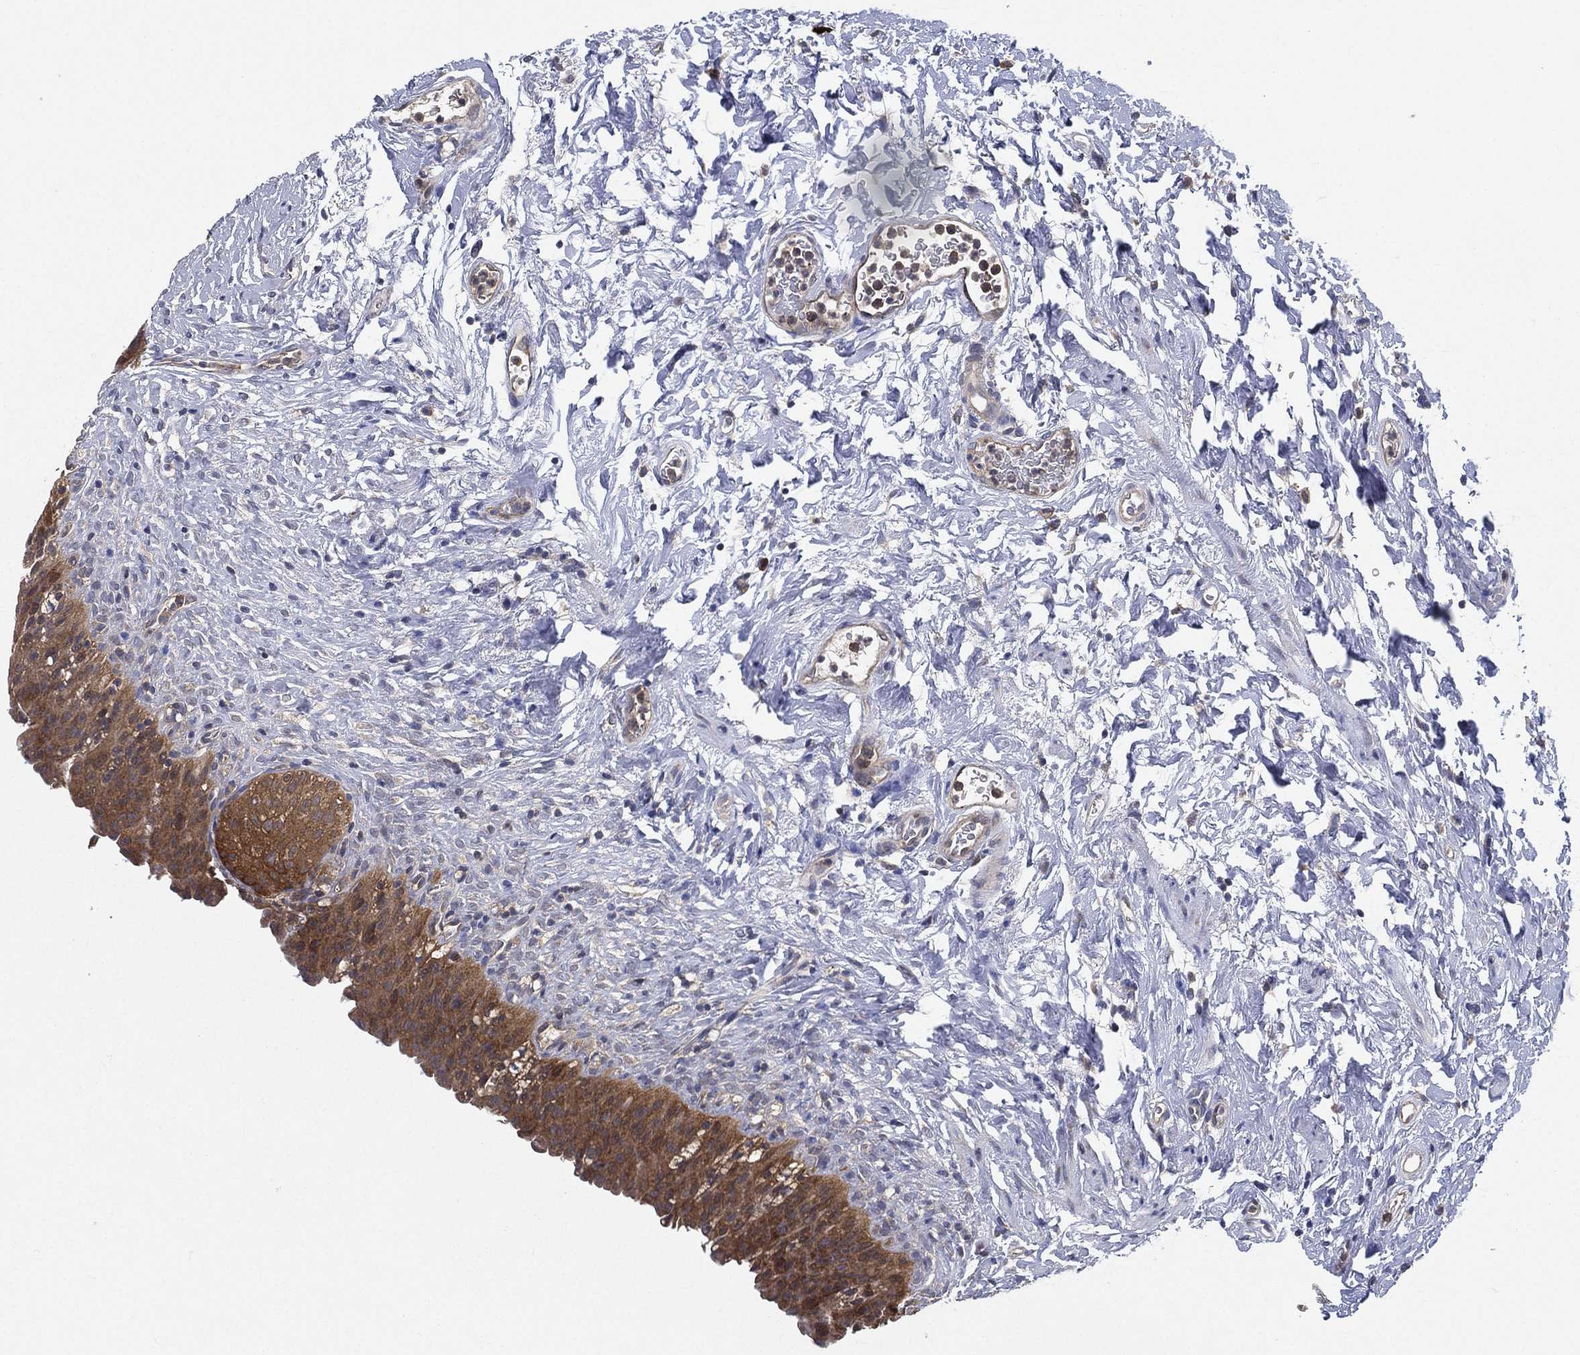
{"staining": {"intensity": "strong", "quantity": "25%-75%", "location": "cytoplasmic/membranous"}, "tissue": "urinary bladder", "cell_type": "Urothelial cells", "image_type": "normal", "snomed": [{"axis": "morphology", "description": "Normal tissue, NOS"}, {"axis": "topography", "description": "Urinary bladder"}], "caption": "Protein analysis of benign urinary bladder reveals strong cytoplasmic/membranous positivity in approximately 25%-75% of urothelial cells. The staining is performed using DAB brown chromogen to label protein expression. The nuclei are counter-stained blue using hematoxylin.", "gene": "SMPD3", "patient": {"sex": "male", "age": 76}}